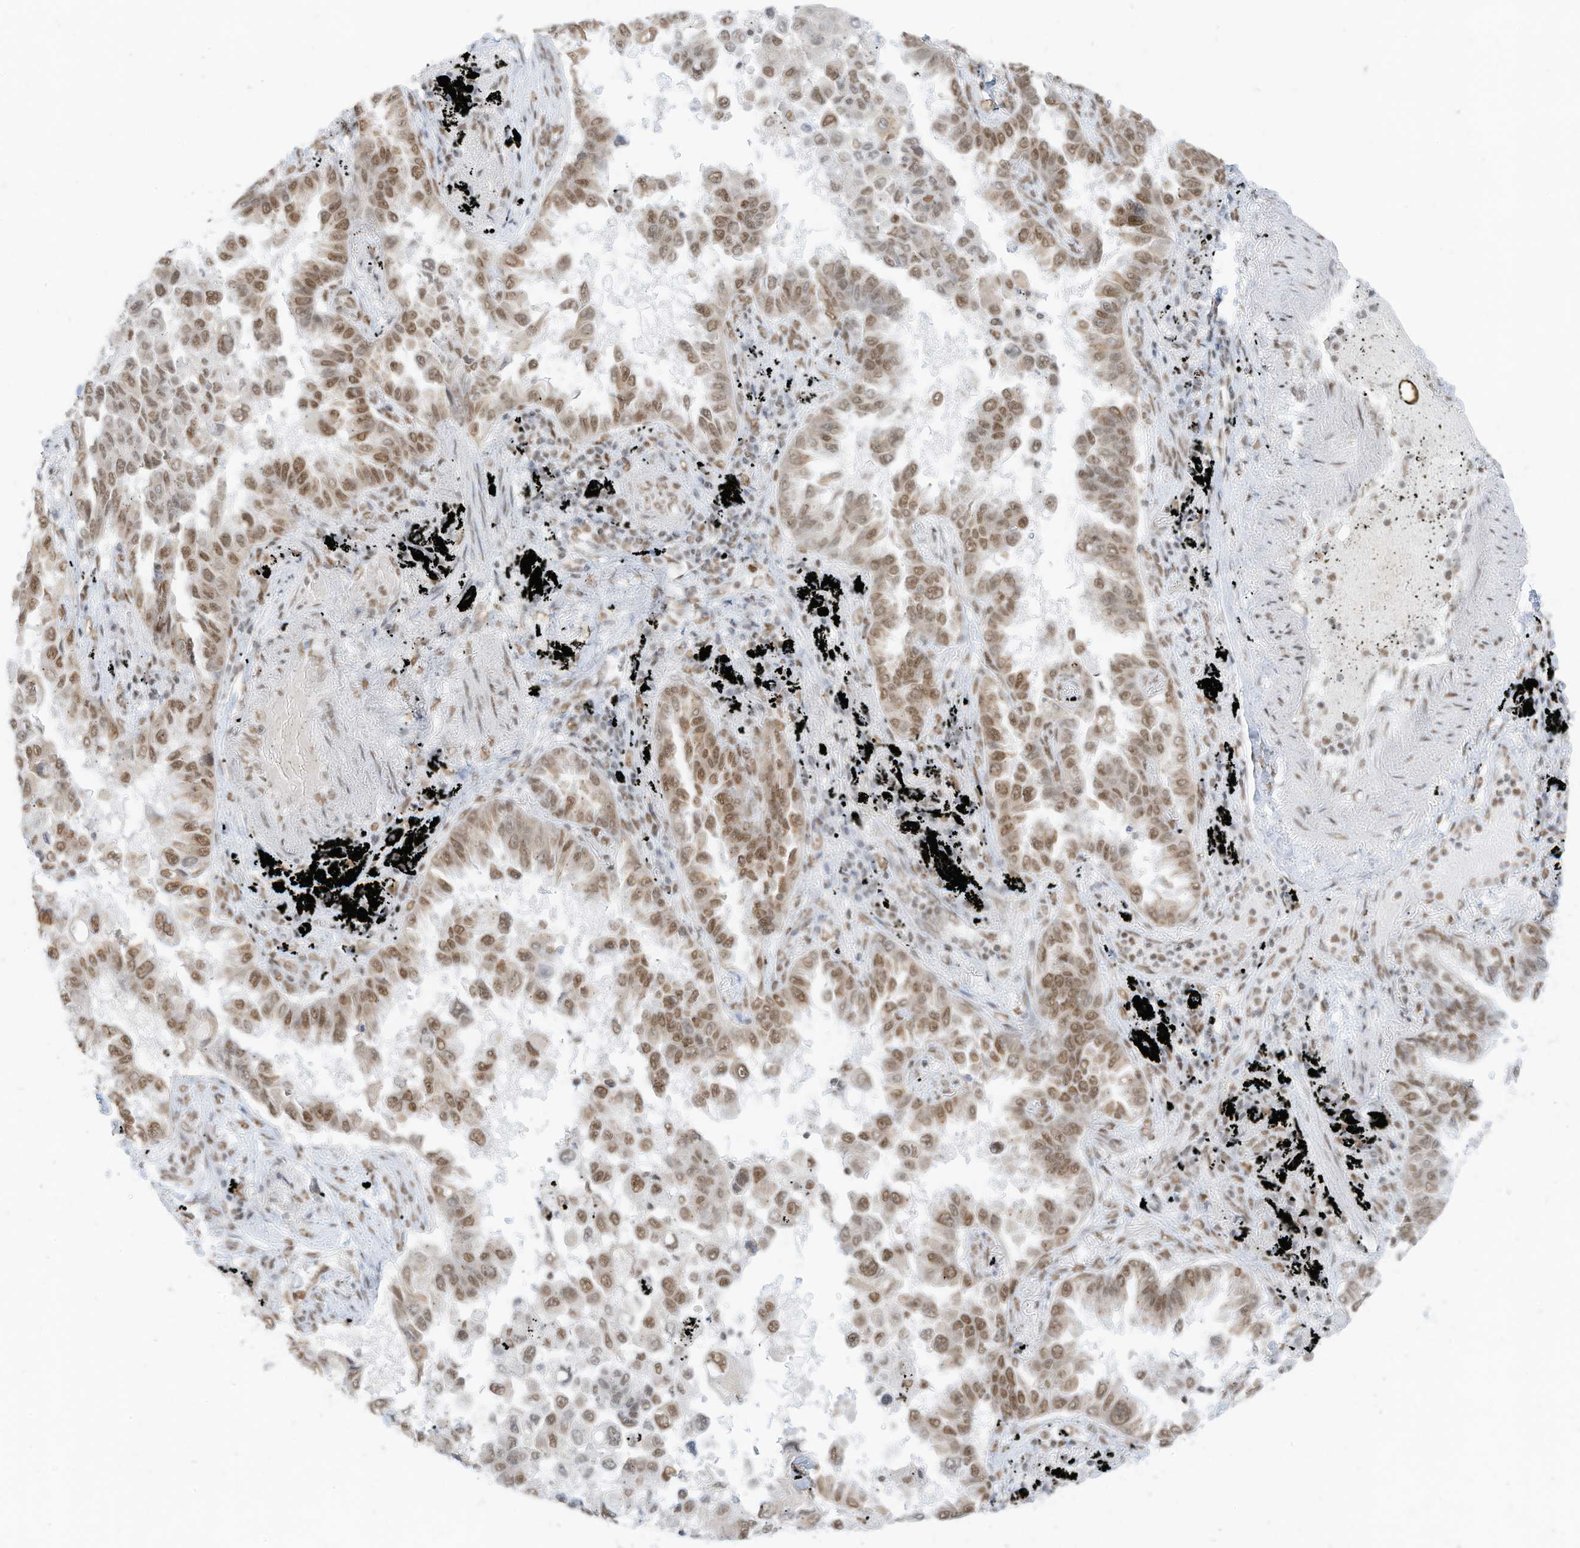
{"staining": {"intensity": "moderate", "quantity": ">75%", "location": "nuclear"}, "tissue": "lung cancer", "cell_type": "Tumor cells", "image_type": "cancer", "snomed": [{"axis": "morphology", "description": "Adenocarcinoma, NOS"}, {"axis": "topography", "description": "Lung"}], "caption": "Tumor cells demonstrate medium levels of moderate nuclear staining in about >75% of cells in human lung adenocarcinoma. (Brightfield microscopy of DAB IHC at high magnification).", "gene": "SMARCA2", "patient": {"sex": "female", "age": 67}}